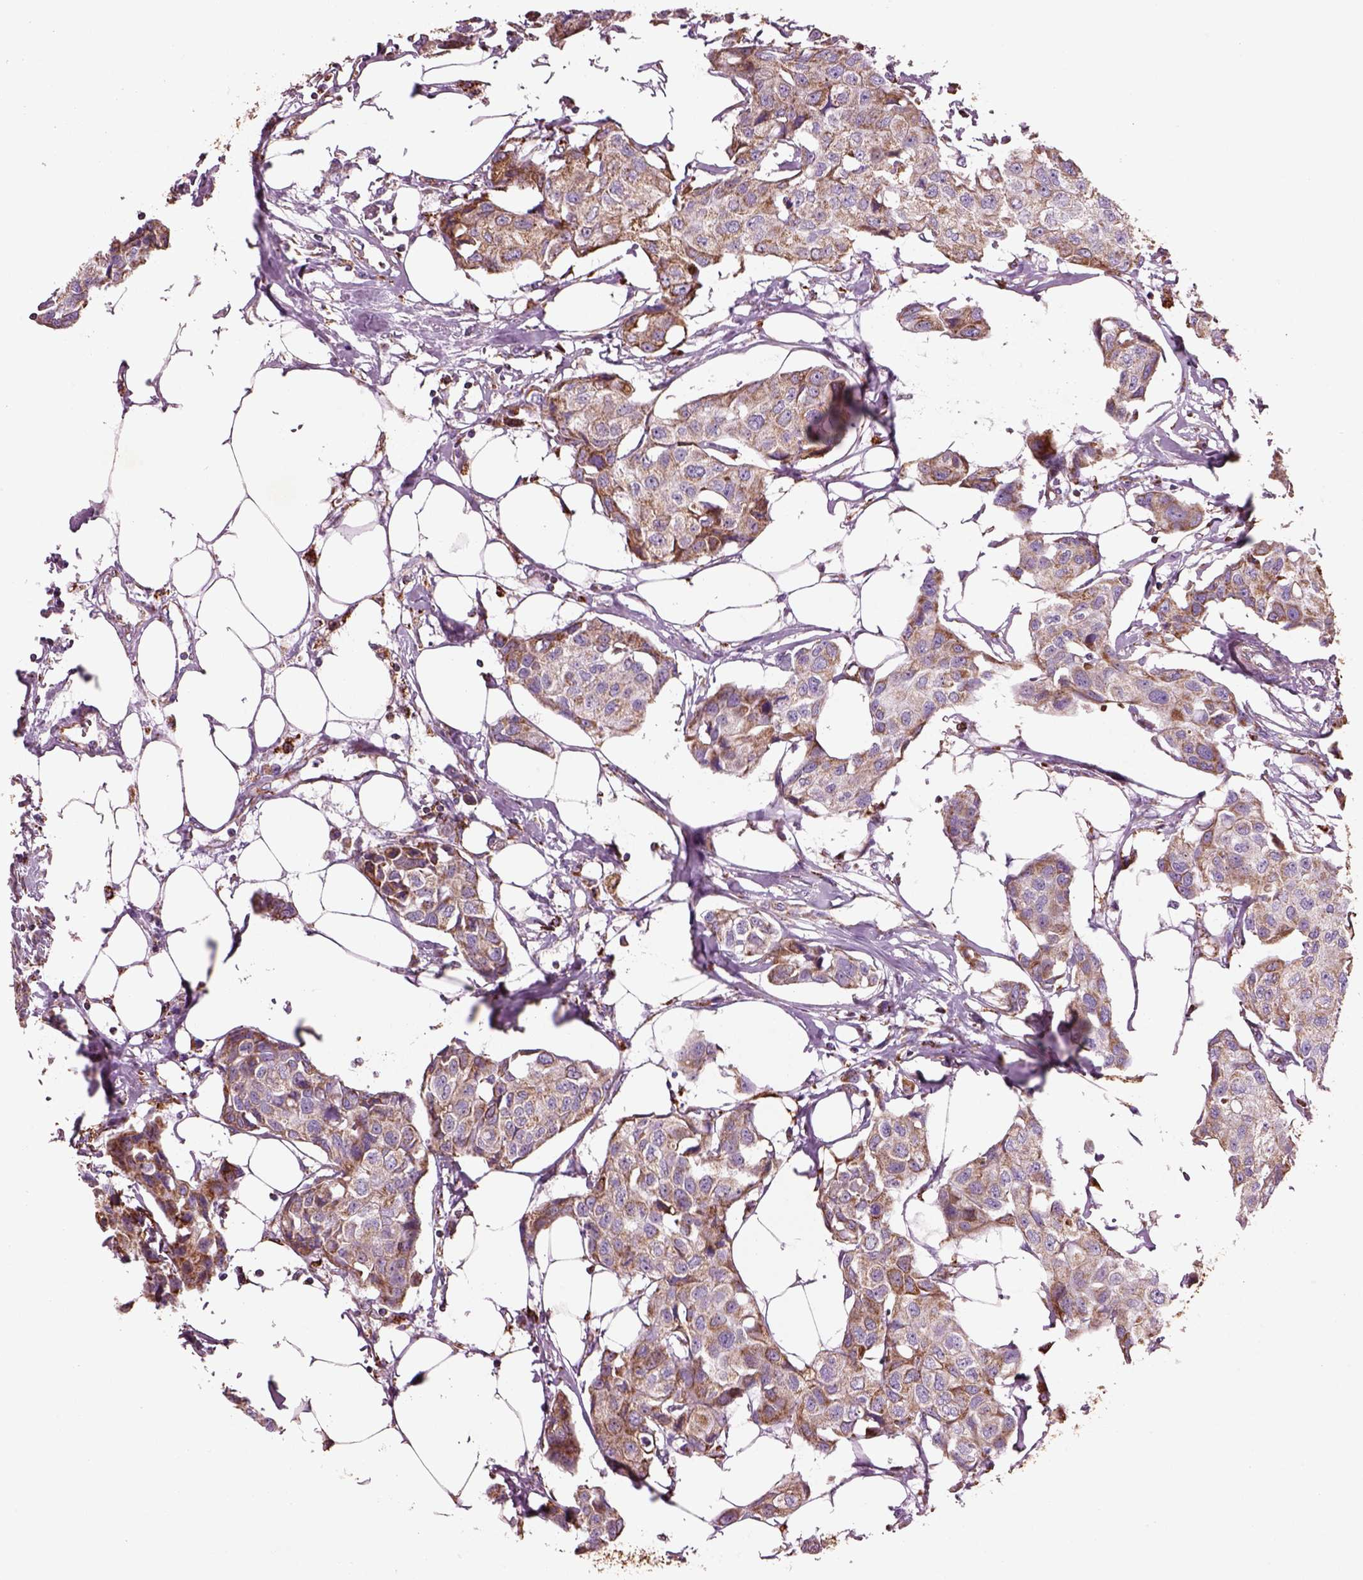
{"staining": {"intensity": "moderate", "quantity": ">75%", "location": "cytoplasmic/membranous"}, "tissue": "breast cancer", "cell_type": "Tumor cells", "image_type": "cancer", "snomed": [{"axis": "morphology", "description": "Duct carcinoma"}, {"axis": "topography", "description": "Breast"}], "caption": "Immunohistochemical staining of breast infiltrating ductal carcinoma displays medium levels of moderate cytoplasmic/membranous protein positivity in about >75% of tumor cells.", "gene": "SLC25A24", "patient": {"sex": "female", "age": 80}}